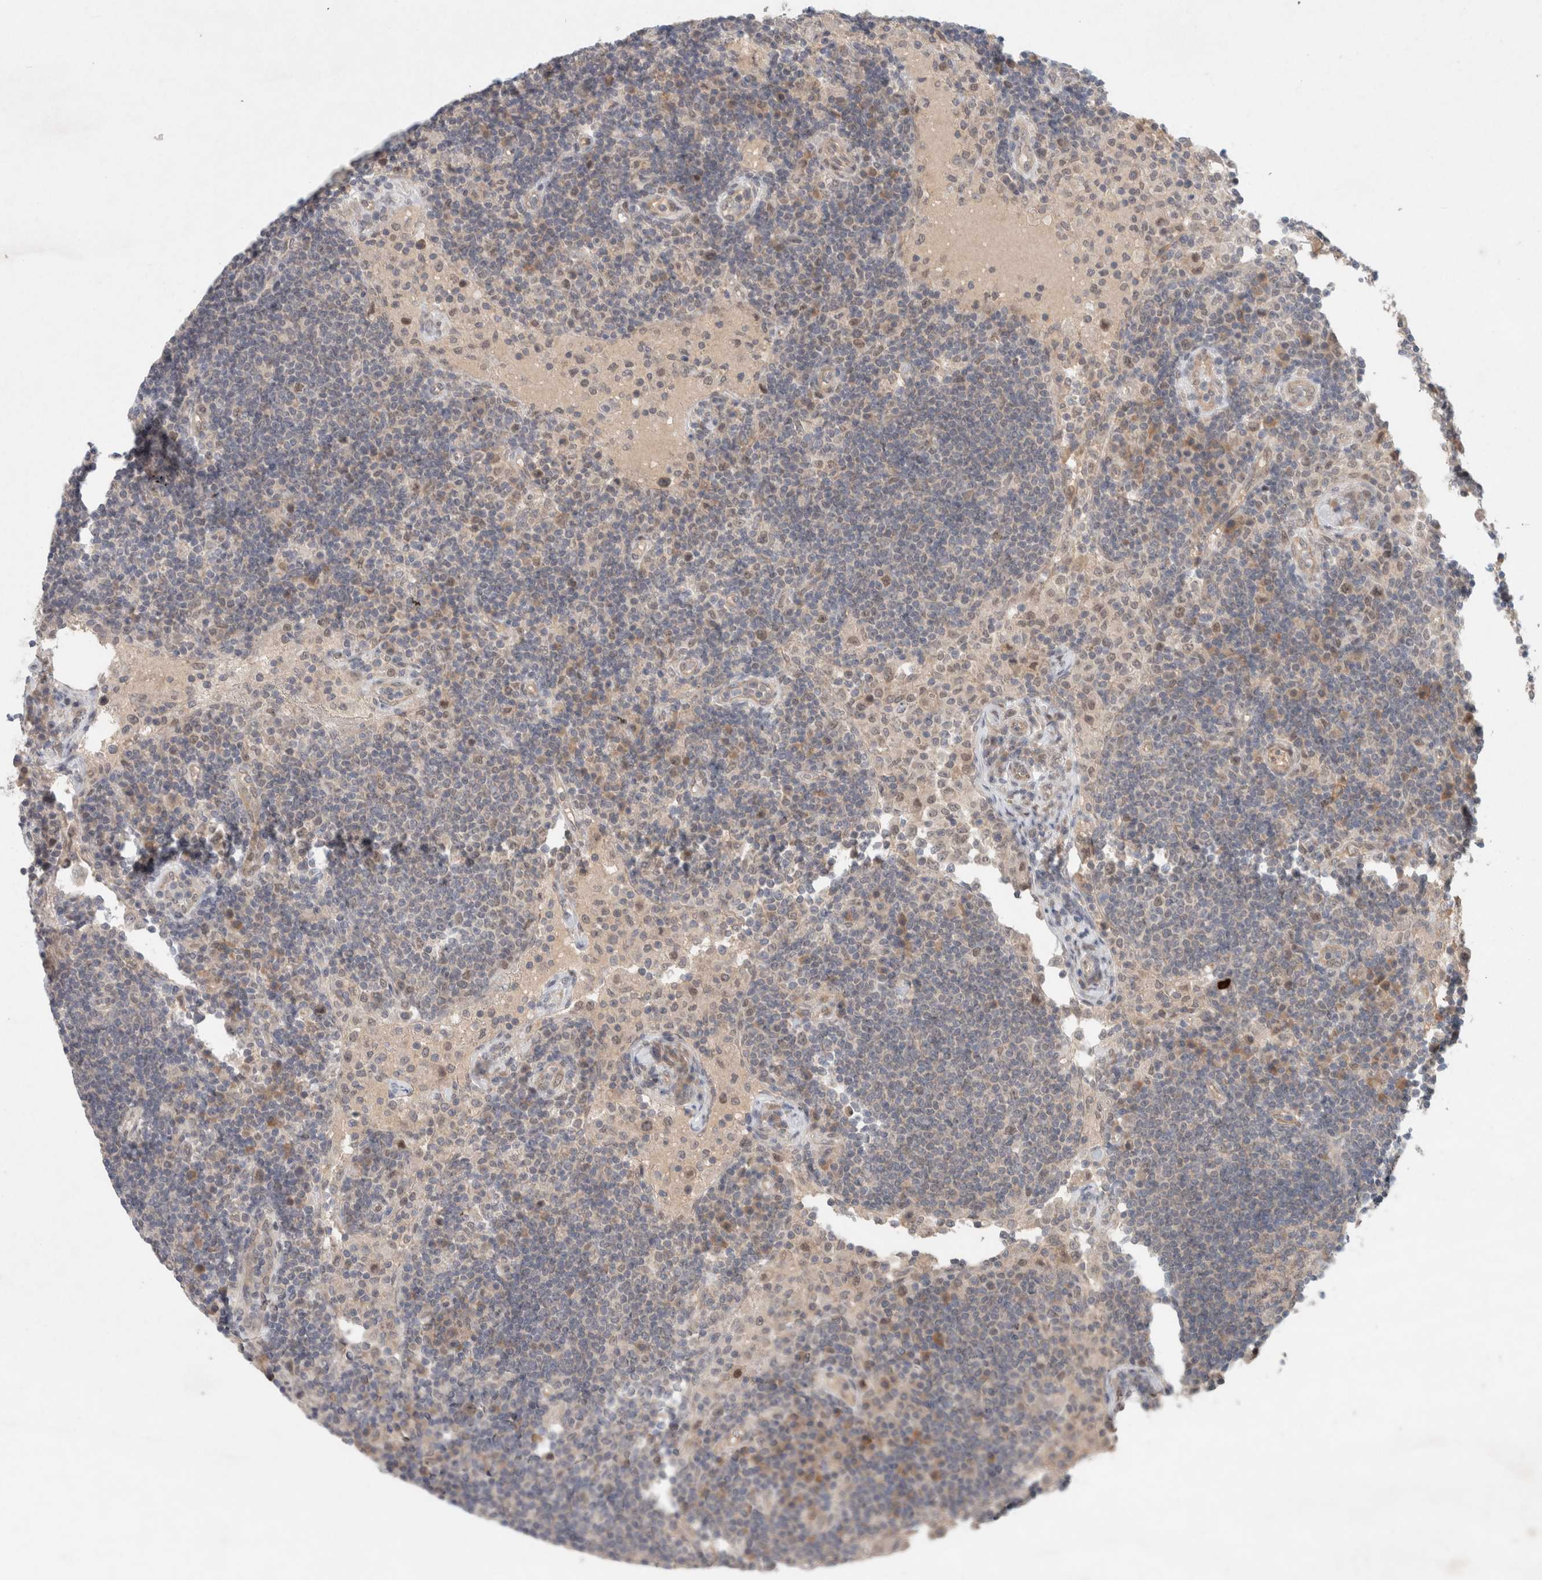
{"staining": {"intensity": "weak", "quantity": "<25%", "location": "cytoplasmic/membranous,nuclear"}, "tissue": "lymph node", "cell_type": "Germinal center cells", "image_type": "normal", "snomed": [{"axis": "morphology", "description": "Normal tissue, NOS"}, {"axis": "topography", "description": "Lymph node"}], "caption": "IHC histopathology image of normal human lymph node stained for a protein (brown), which reveals no positivity in germinal center cells. (DAB immunohistochemistry, high magnification).", "gene": "RASAL2", "patient": {"sex": "female", "age": 53}}